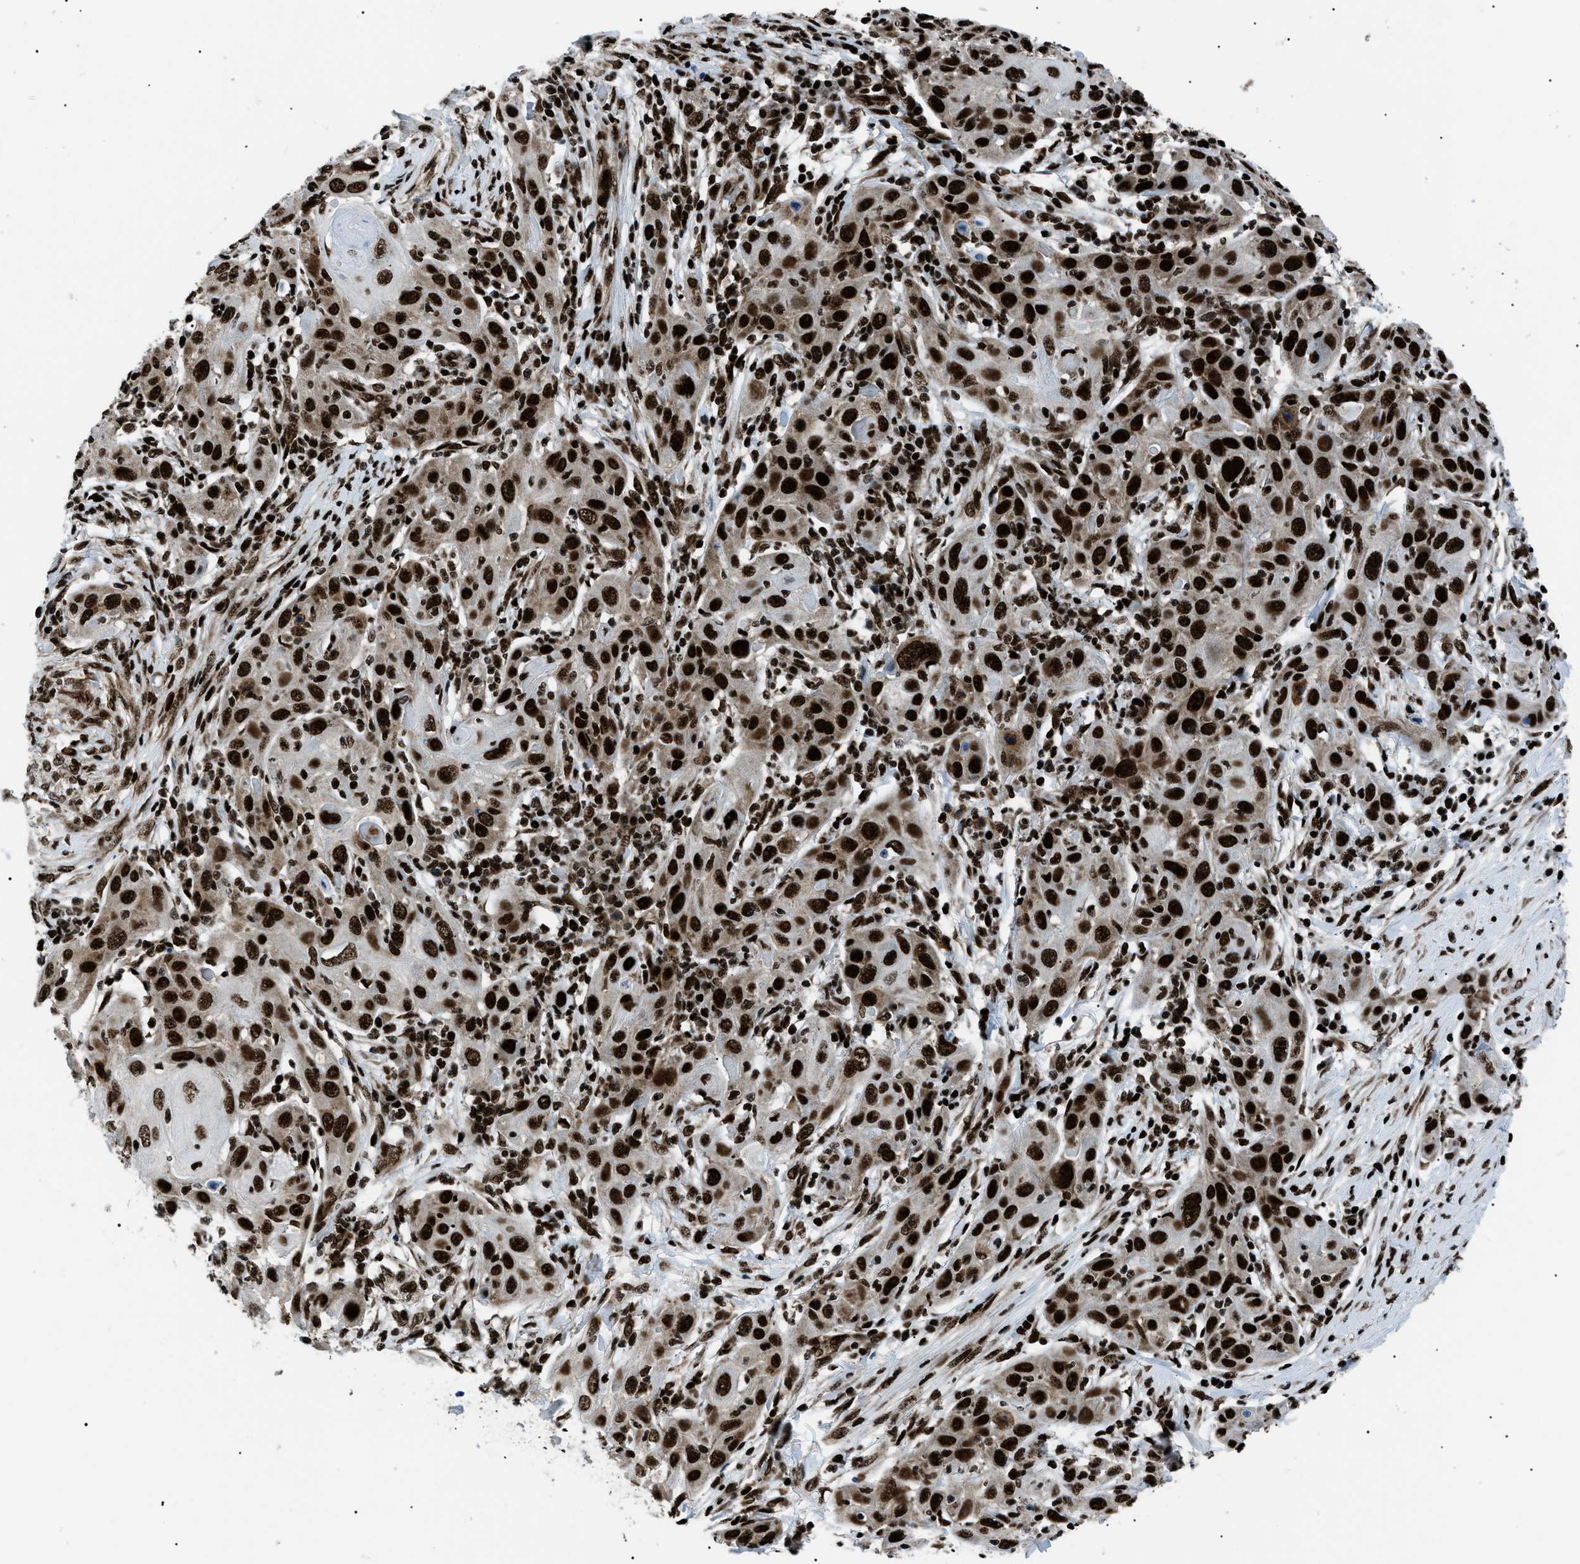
{"staining": {"intensity": "strong", "quantity": ">75%", "location": "nuclear"}, "tissue": "skin cancer", "cell_type": "Tumor cells", "image_type": "cancer", "snomed": [{"axis": "morphology", "description": "Squamous cell carcinoma, NOS"}, {"axis": "topography", "description": "Skin"}], "caption": "Skin cancer (squamous cell carcinoma) stained with a protein marker demonstrates strong staining in tumor cells.", "gene": "HNRNPK", "patient": {"sex": "female", "age": 88}}